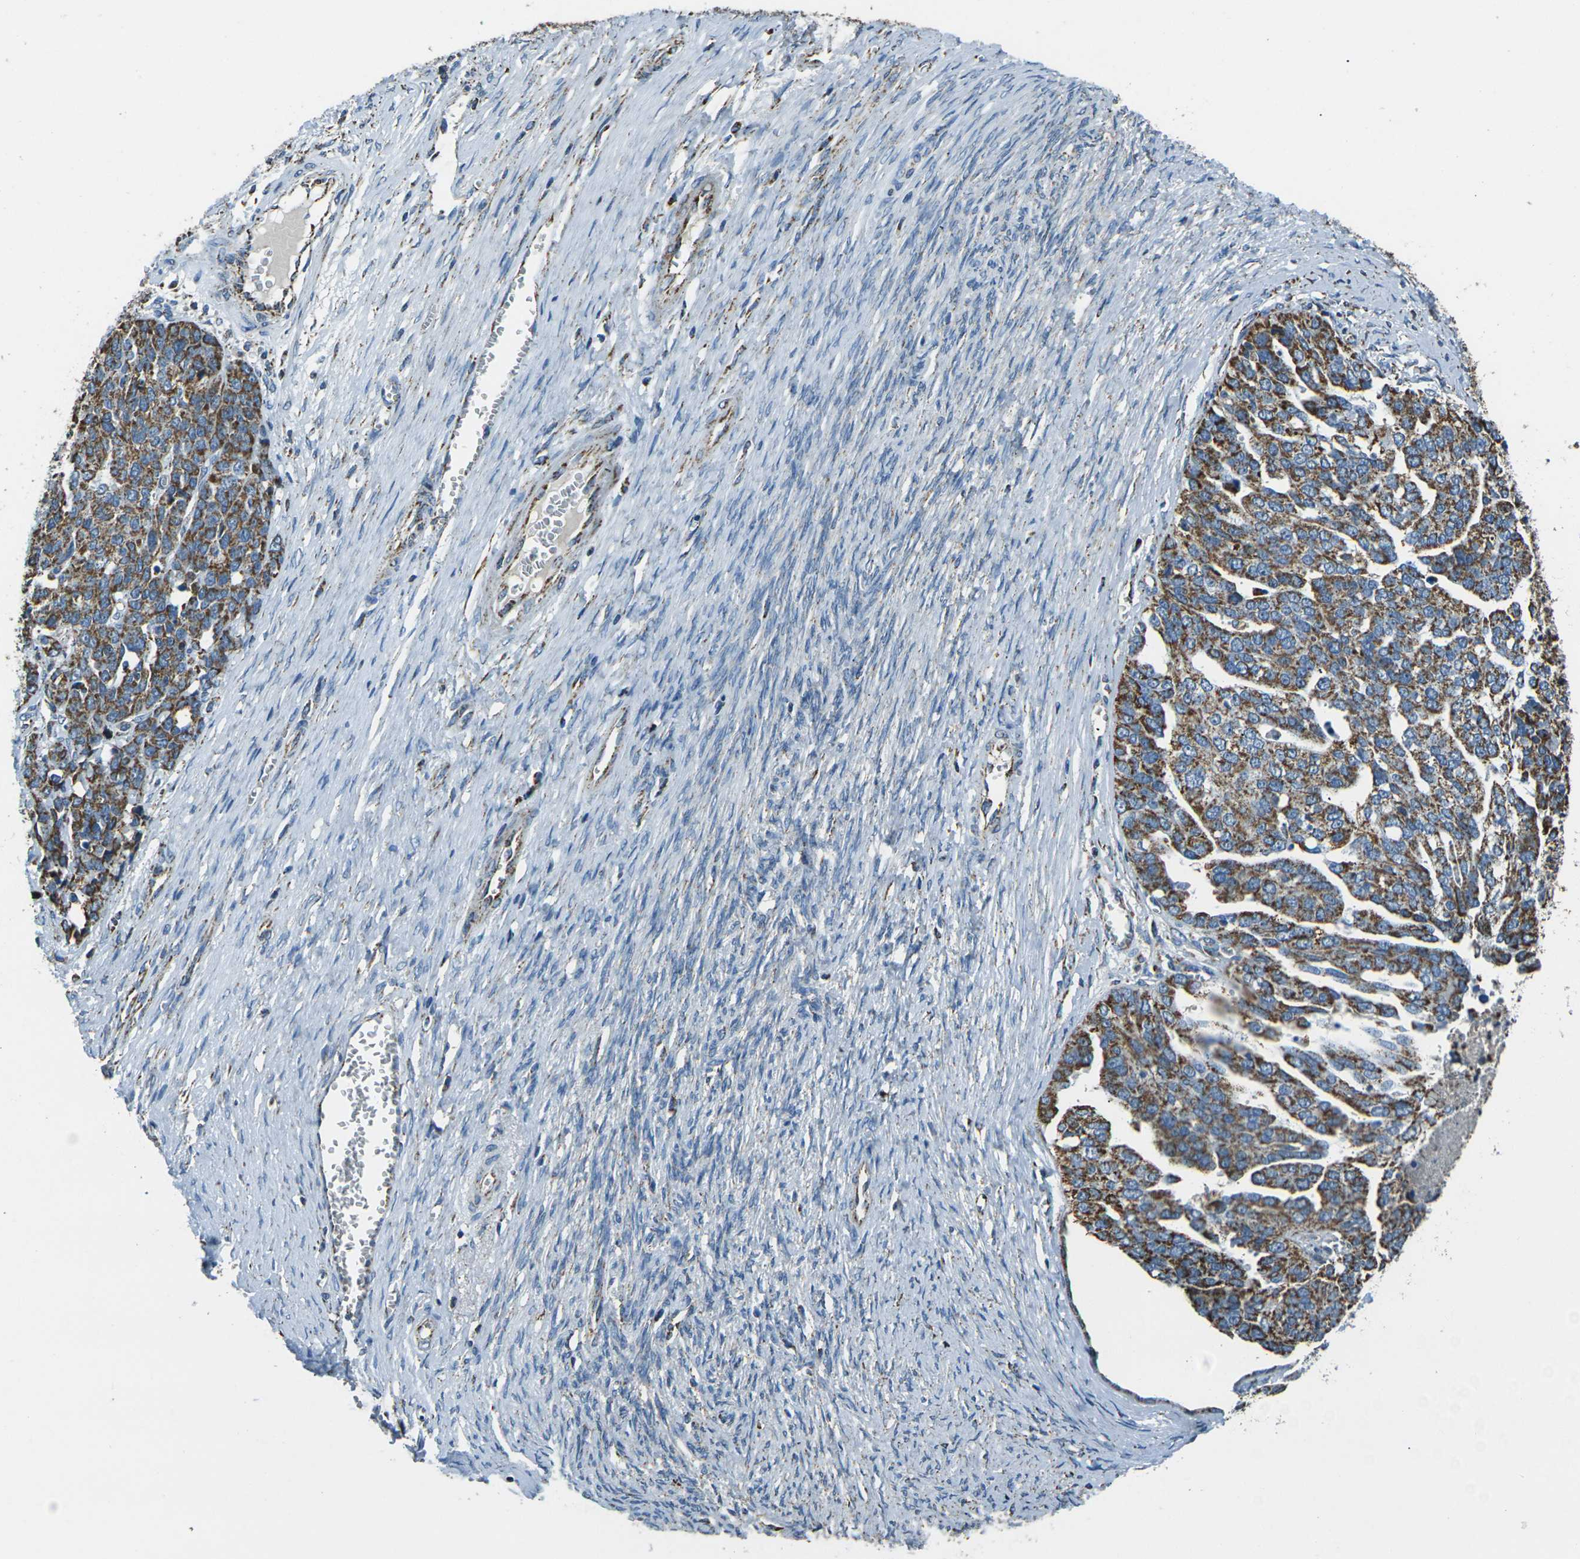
{"staining": {"intensity": "moderate", "quantity": ">75%", "location": "cytoplasmic/membranous"}, "tissue": "ovarian cancer", "cell_type": "Tumor cells", "image_type": "cancer", "snomed": [{"axis": "morphology", "description": "Cystadenocarcinoma, serous, NOS"}, {"axis": "topography", "description": "Ovary"}], "caption": "Serous cystadenocarcinoma (ovarian) stained for a protein shows moderate cytoplasmic/membranous positivity in tumor cells.", "gene": "IRF3", "patient": {"sex": "female", "age": 44}}